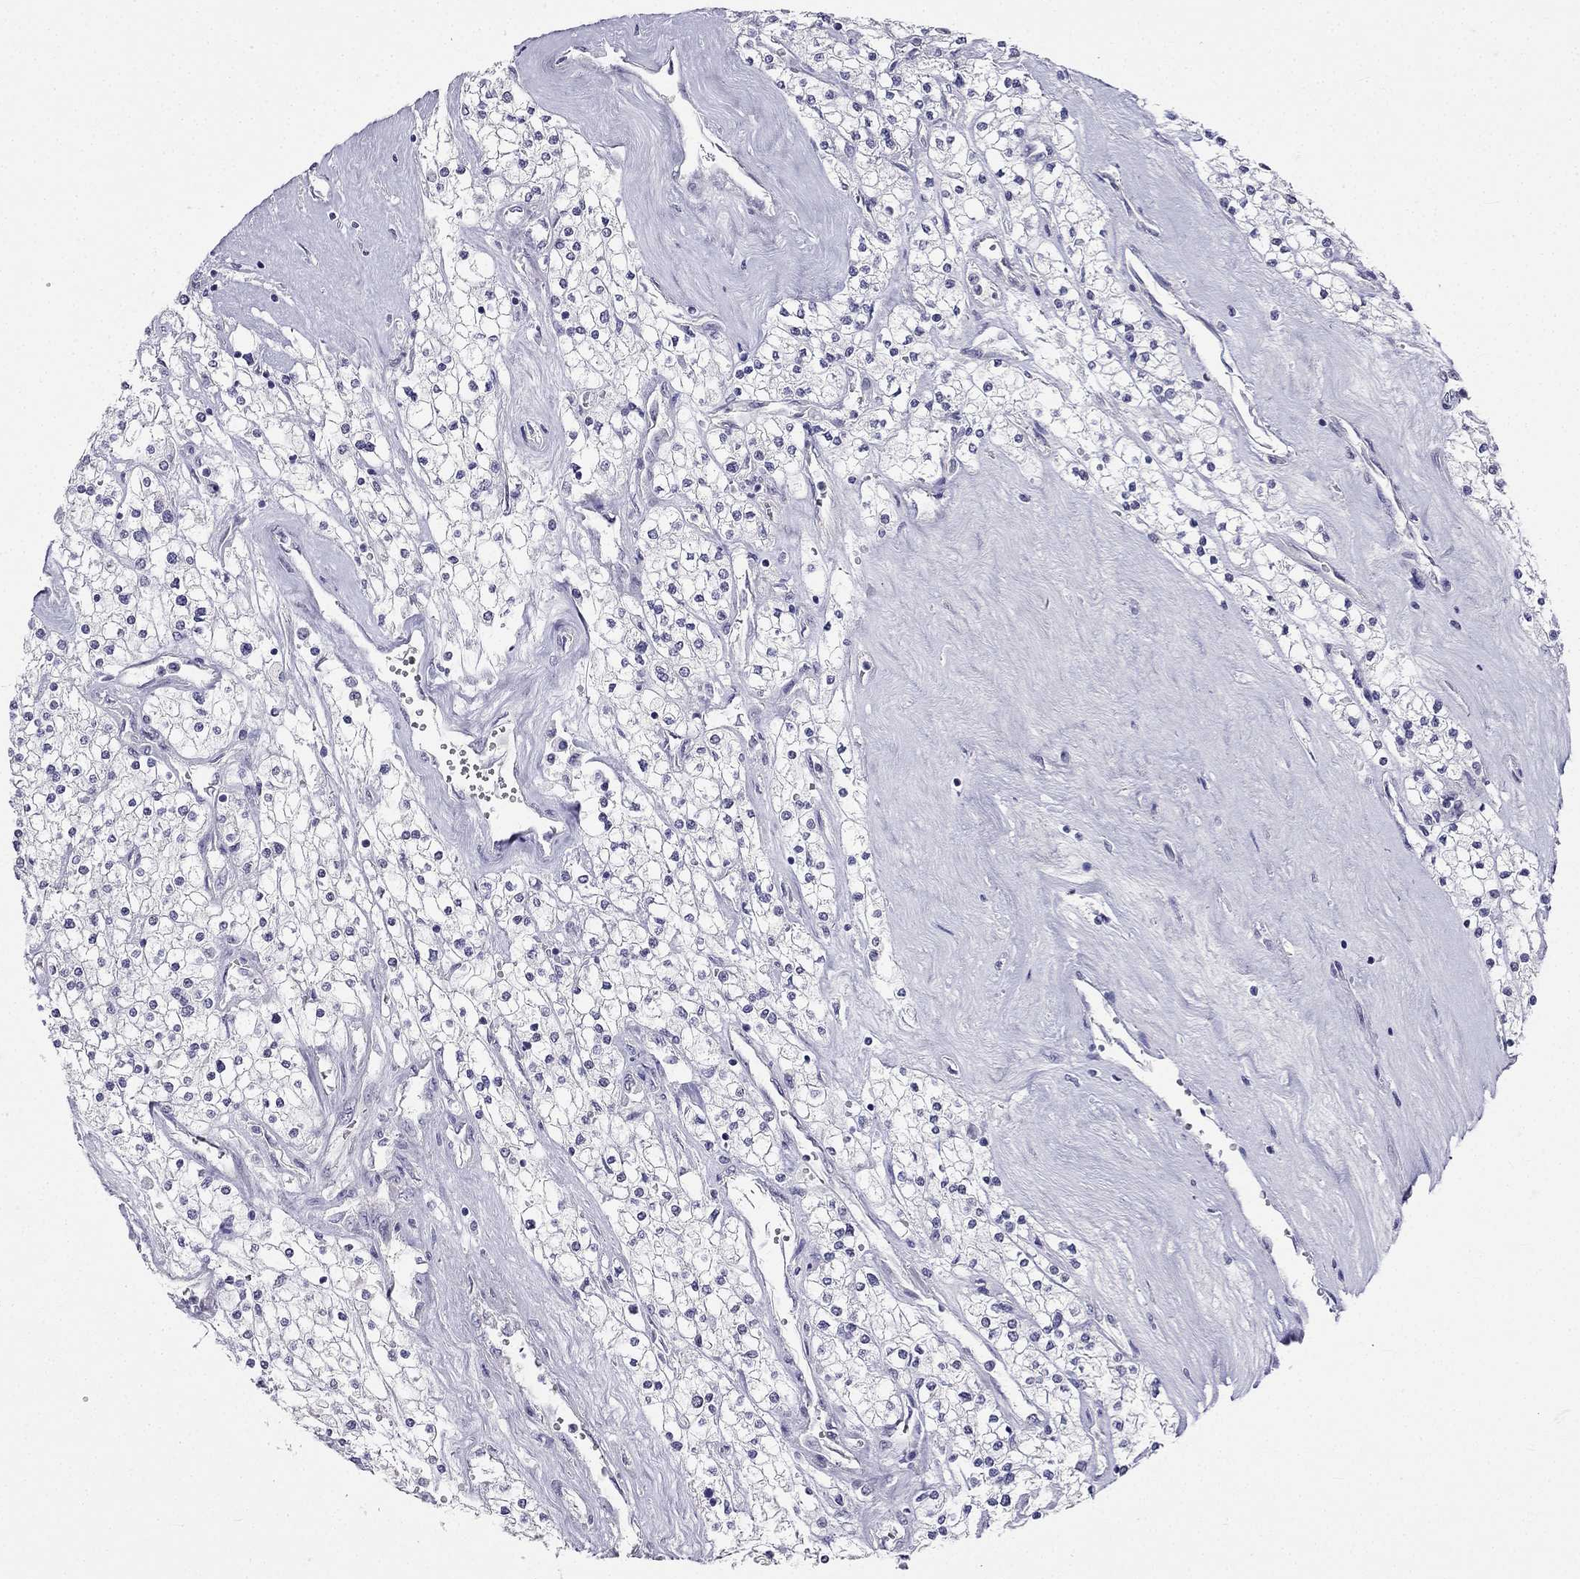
{"staining": {"intensity": "negative", "quantity": "none", "location": "none"}, "tissue": "renal cancer", "cell_type": "Tumor cells", "image_type": "cancer", "snomed": [{"axis": "morphology", "description": "Adenocarcinoma, NOS"}, {"axis": "topography", "description": "Kidney"}], "caption": "An IHC histopathology image of renal cancer is shown. There is no staining in tumor cells of renal cancer.", "gene": "C16orf89", "patient": {"sex": "male", "age": 80}}